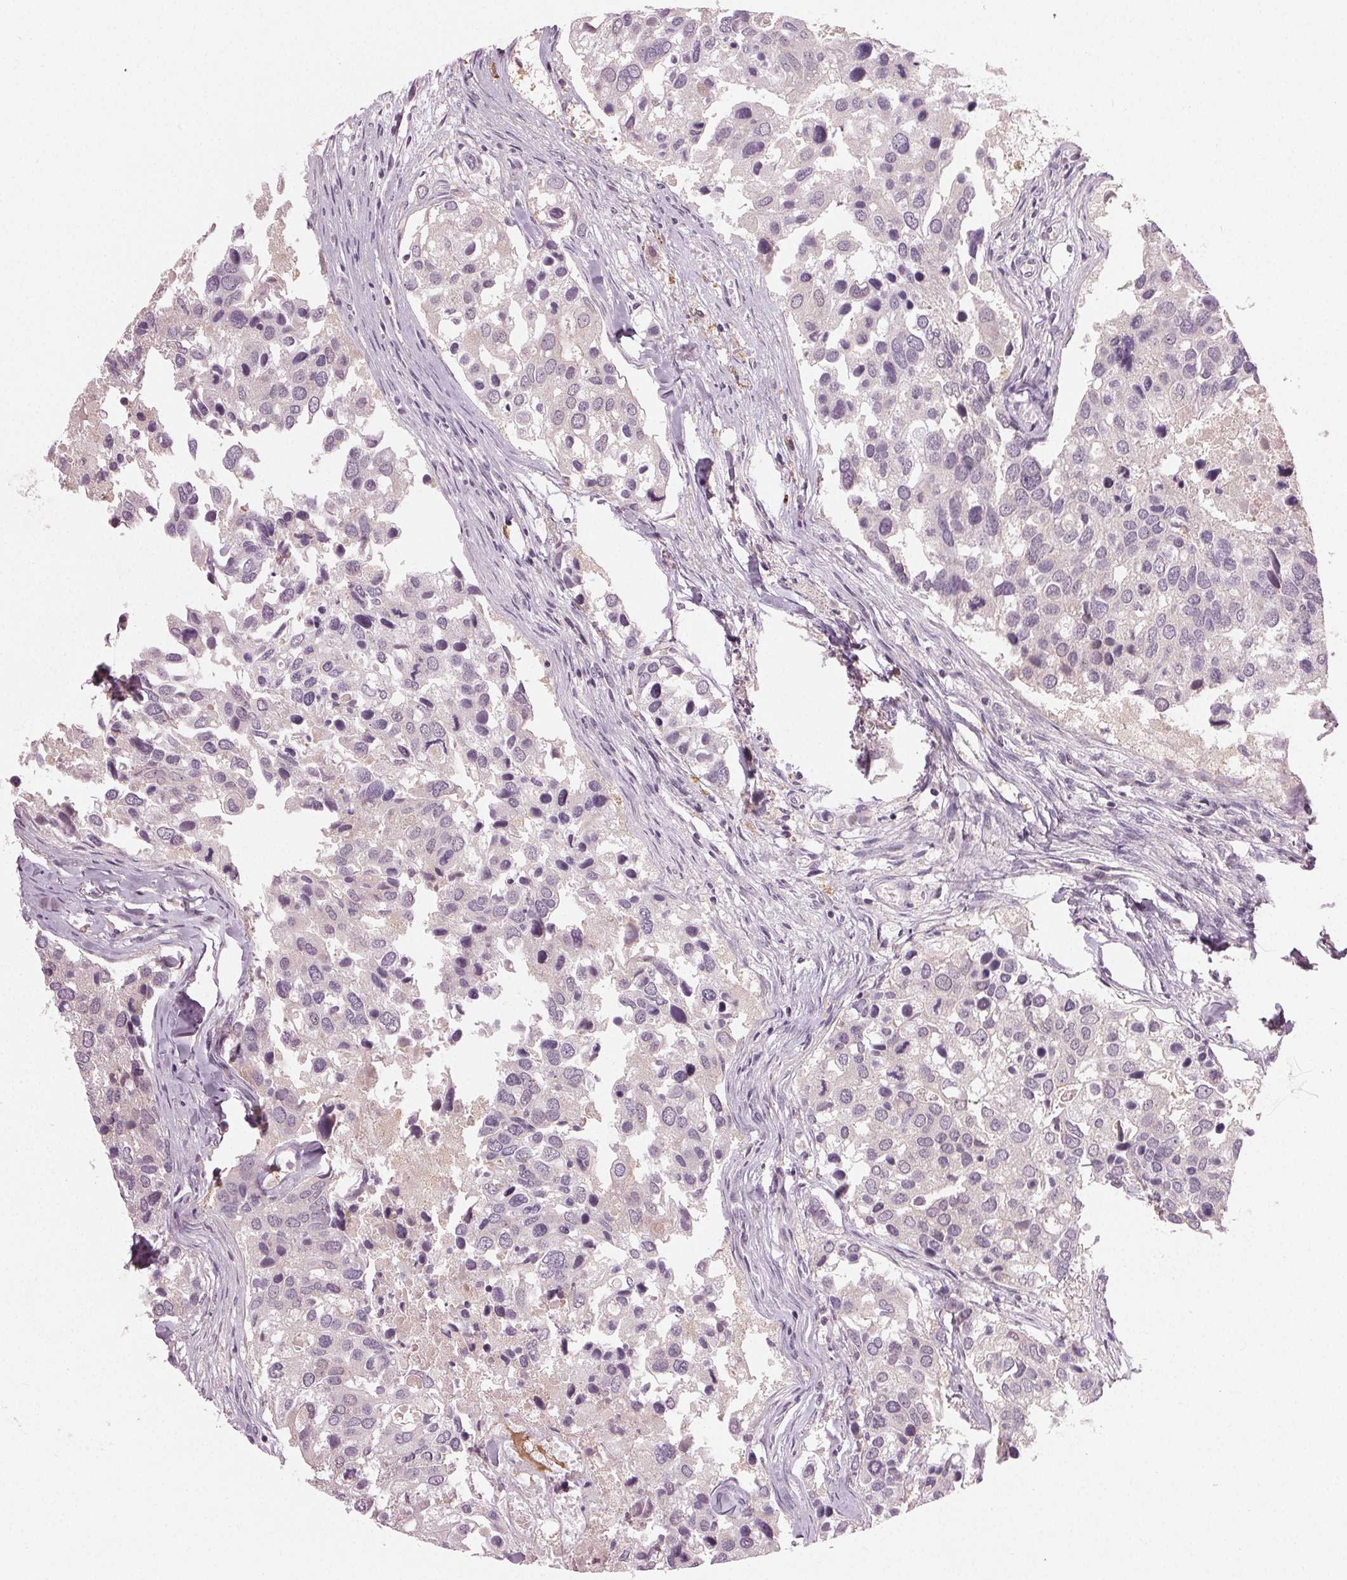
{"staining": {"intensity": "negative", "quantity": "none", "location": "none"}, "tissue": "breast cancer", "cell_type": "Tumor cells", "image_type": "cancer", "snomed": [{"axis": "morphology", "description": "Duct carcinoma"}, {"axis": "topography", "description": "Breast"}], "caption": "Breast intraductal carcinoma was stained to show a protein in brown. There is no significant expression in tumor cells.", "gene": "ZNF605", "patient": {"sex": "female", "age": 83}}